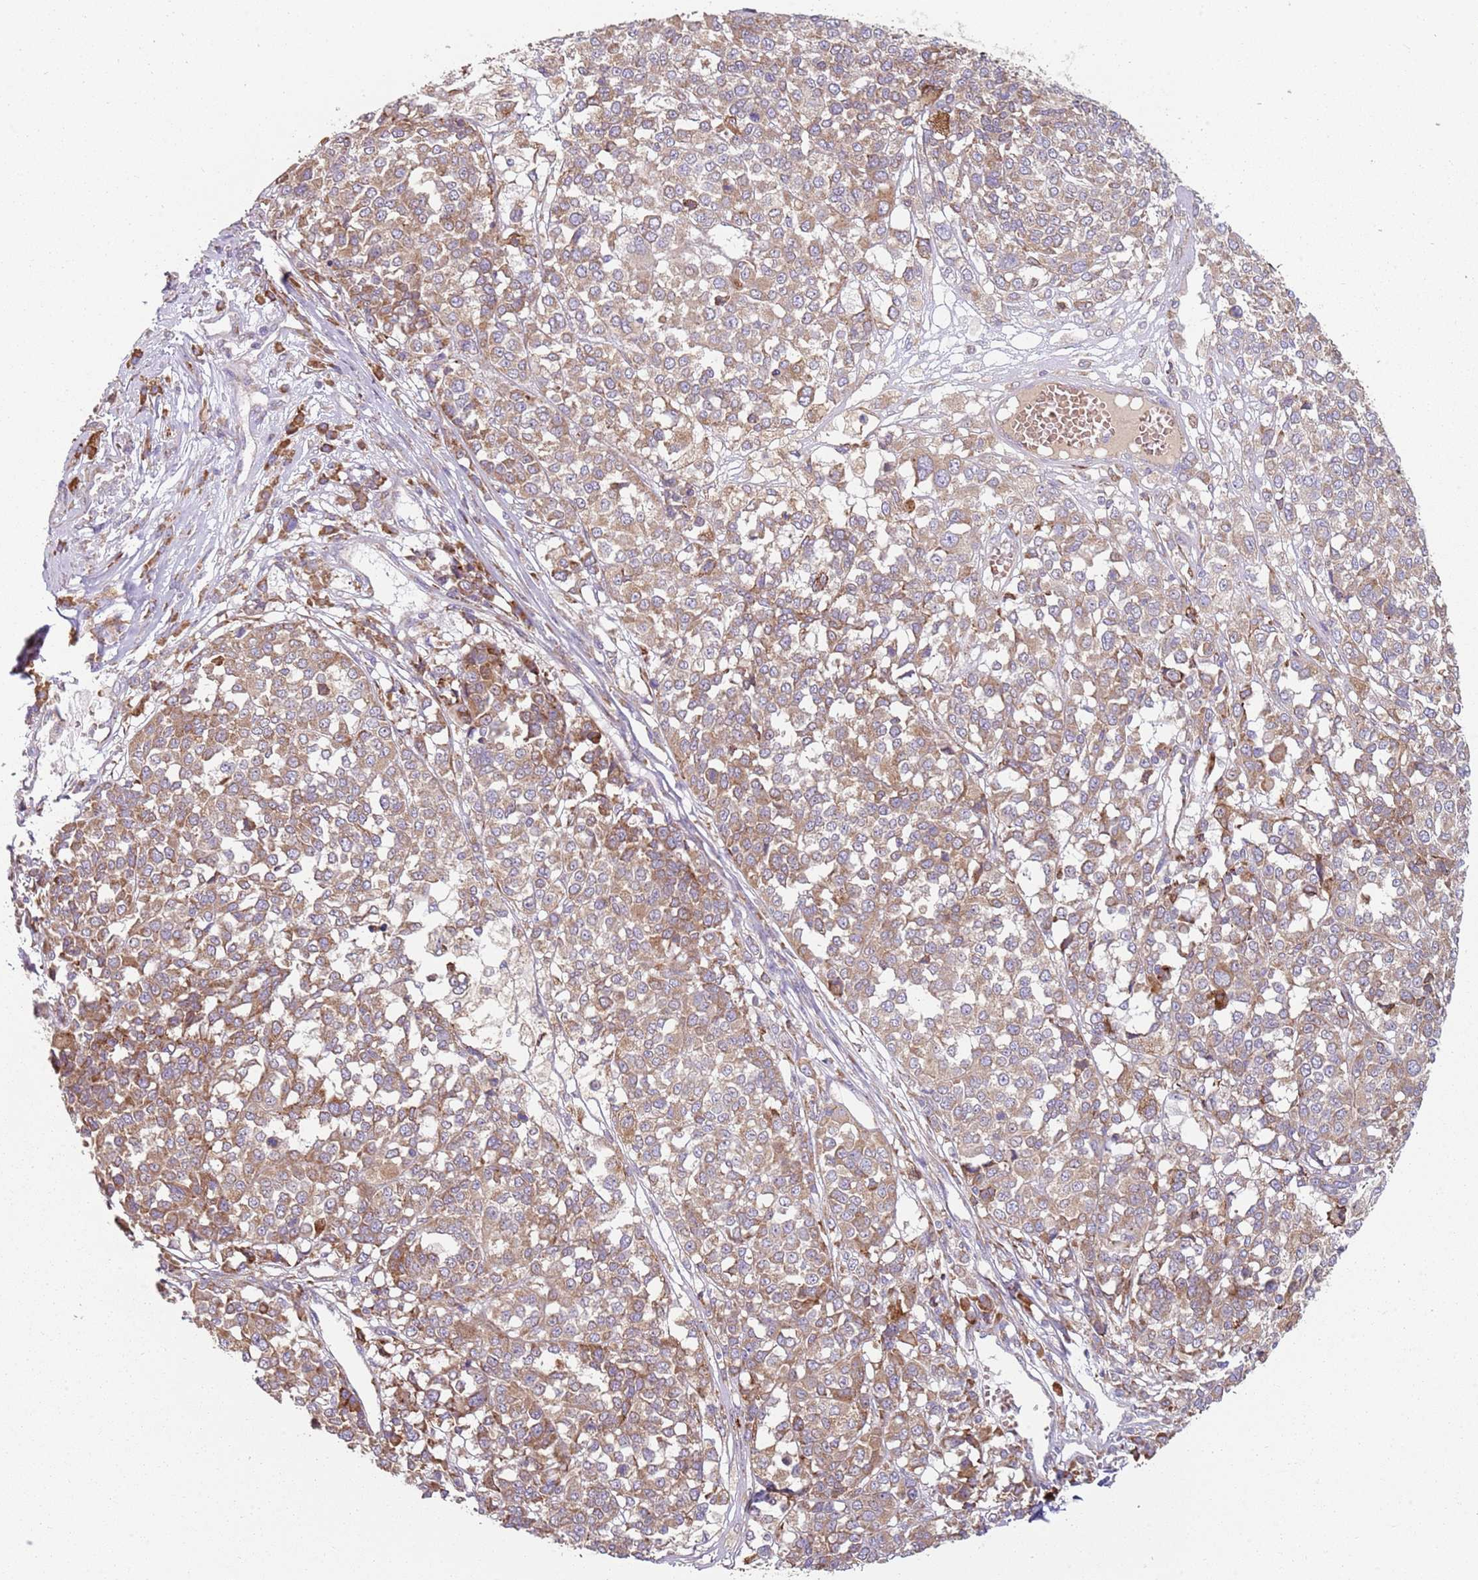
{"staining": {"intensity": "moderate", "quantity": ">75%", "location": "cytoplasmic/membranous"}, "tissue": "melanoma", "cell_type": "Tumor cells", "image_type": "cancer", "snomed": [{"axis": "morphology", "description": "Malignant melanoma, Metastatic site"}, {"axis": "topography", "description": "Lymph node"}], "caption": "Malignant melanoma (metastatic site) stained with DAB IHC exhibits medium levels of moderate cytoplasmic/membranous positivity in approximately >75% of tumor cells.", "gene": "SPATA2", "patient": {"sex": "male", "age": 44}}